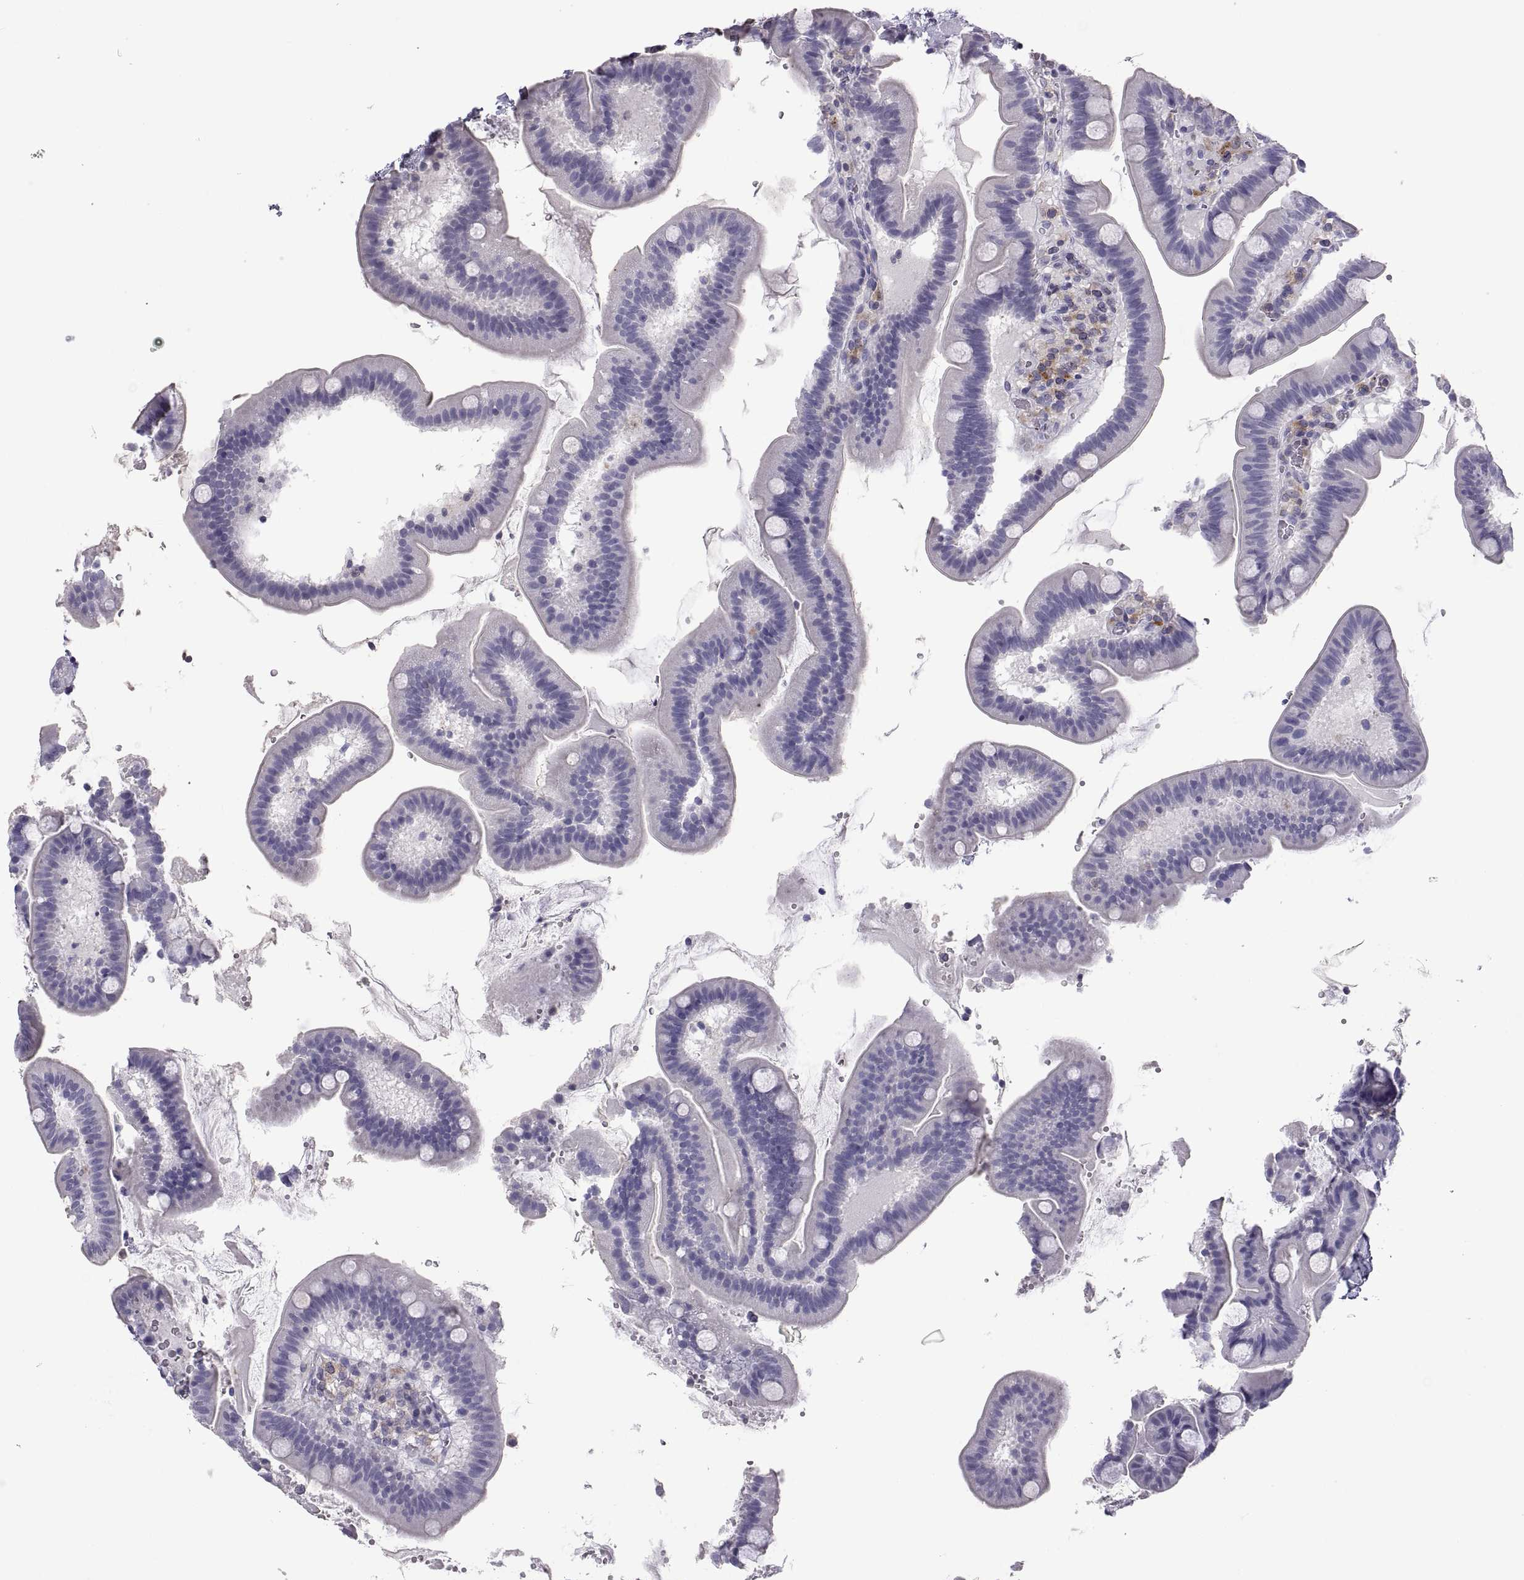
{"staining": {"intensity": "negative", "quantity": "none", "location": "none"}, "tissue": "duodenum", "cell_type": "Glandular cells", "image_type": "normal", "snomed": [{"axis": "morphology", "description": "Normal tissue, NOS"}, {"axis": "topography", "description": "Duodenum"}], "caption": "An image of duodenum stained for a protein exhibits no brown staining in glandular cells. Brightfield microscopy of immunohistochemistry (IHC) stained with DAB (3,3'-diaminobenzidine) (brown) and hematoxylin (blue), captured at high magnification.", "gene": "RGS19", "patient": {"sex": "male", "age": 59}}